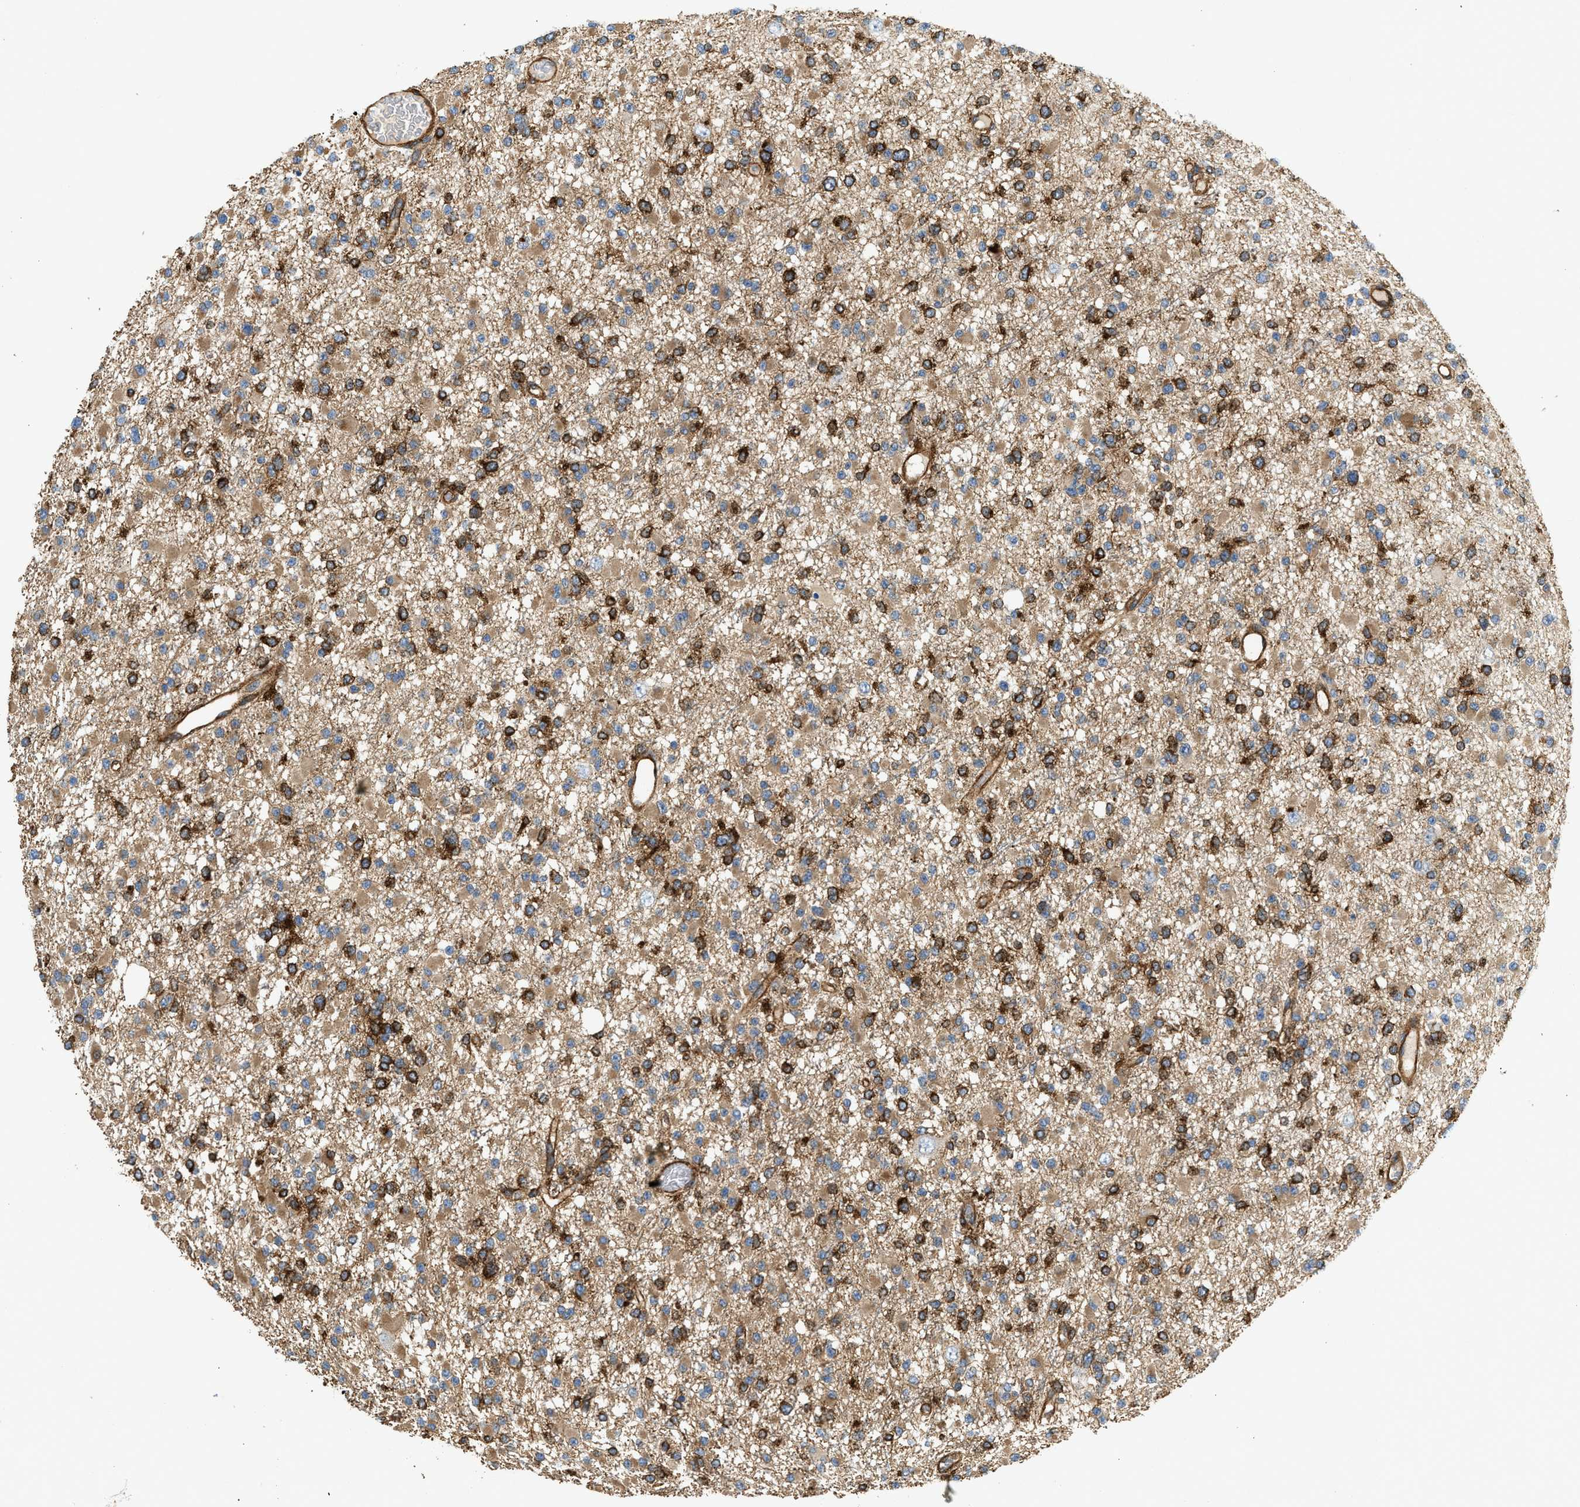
{"staining": {"intensity": "moderate", "quantity": ">75%", "location": "cytoplasmic/membranous"}, "tissue": "glioma", "cell_type": "Tumor cells", "image_type": "cancer", "snomed": [{"axis": "morphology", "description": "Glioma, malignant, Low grade"}, {"axis": "topography", "description": "Brain"}], "caption": "Immunohistochemical staining of human malignant glioma (low-grade) displays moderate cytoplasmic/membranous protein positivity in about >75% of tumor cells.", "gene": "HIP1", "patient": {"sex": "female", "age": 22}}